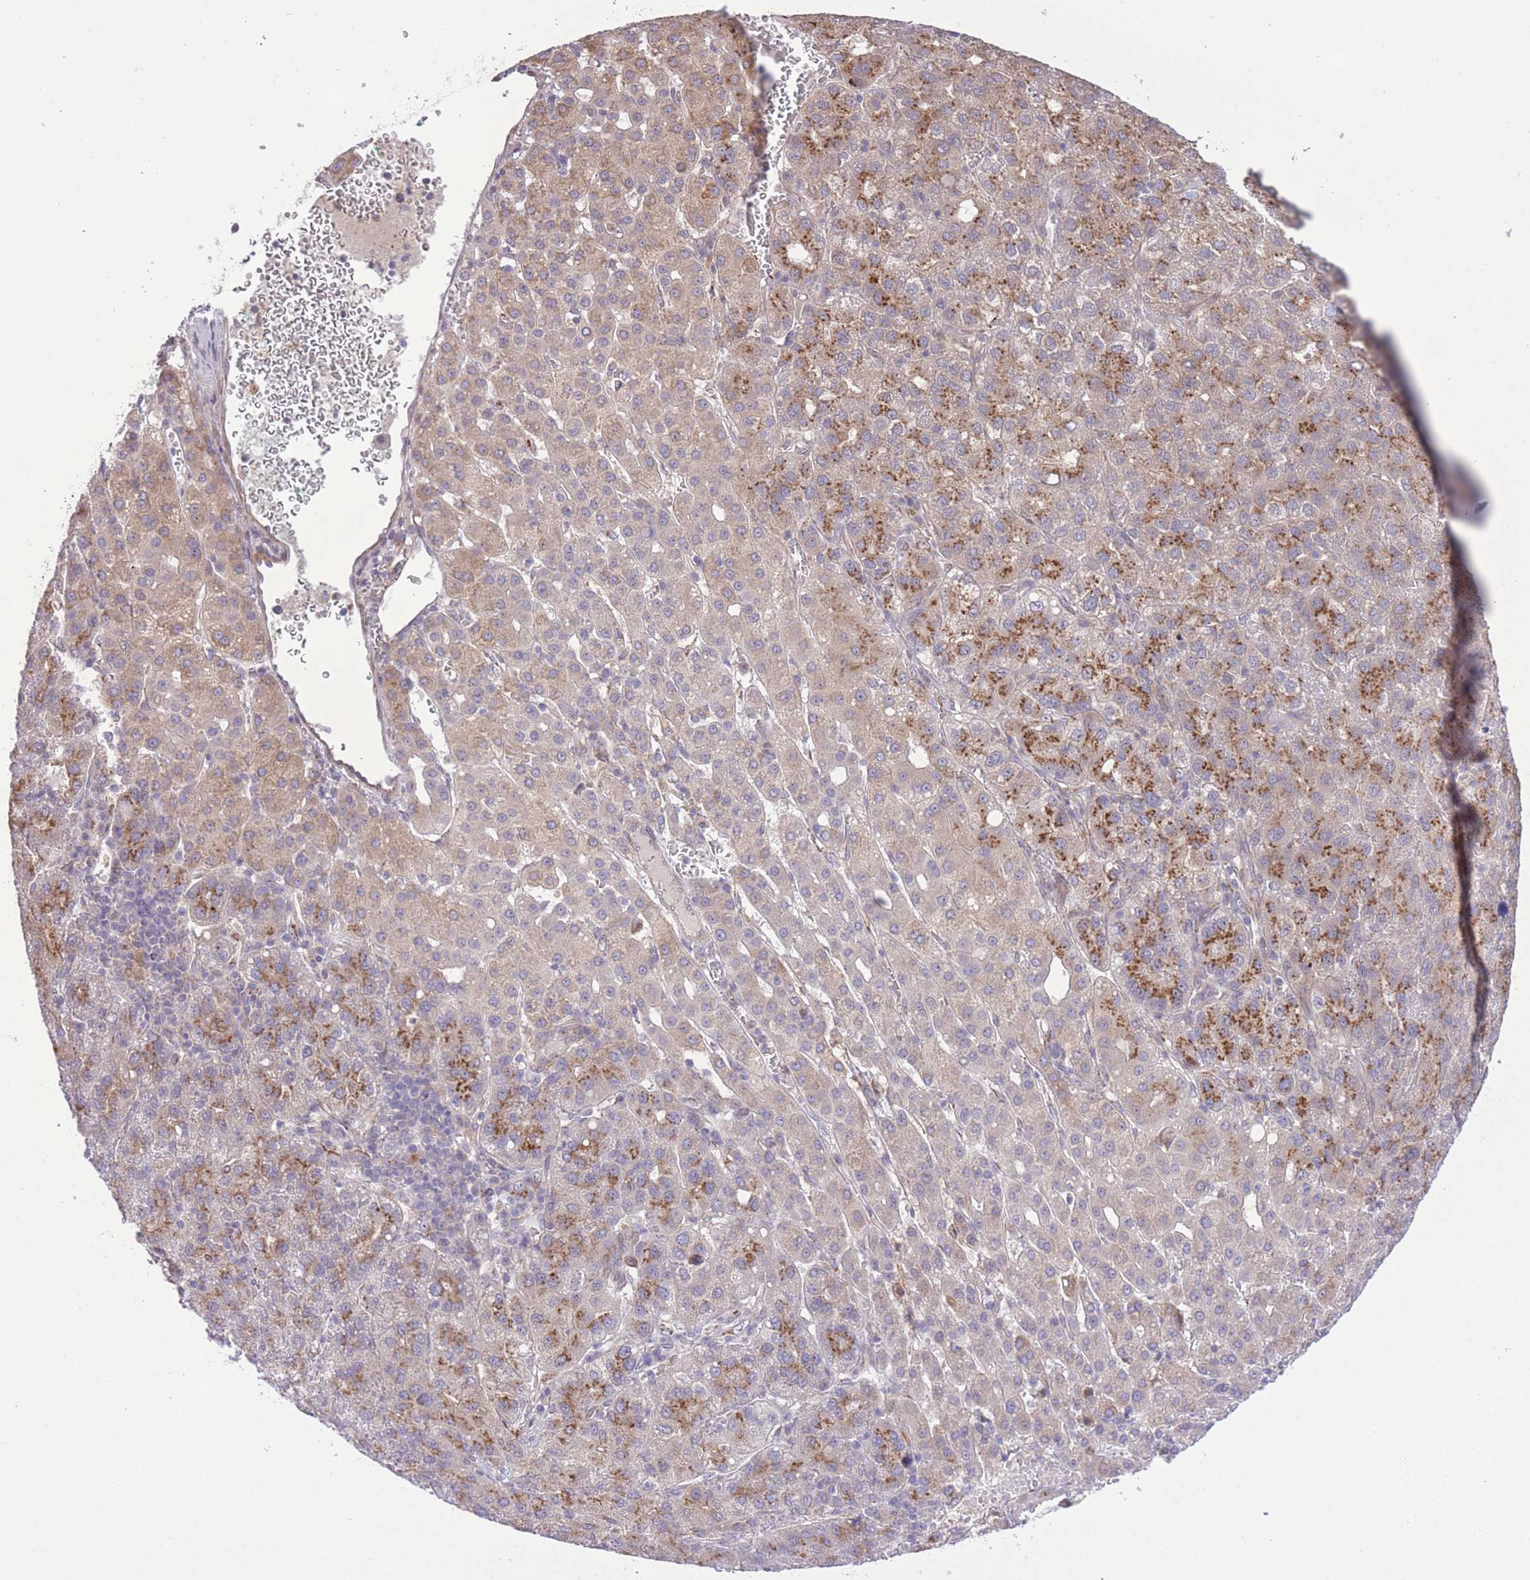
{"staining": {"intensity": "moderate", "quantity": "25%-75%", "location": "cytoplasmic/membranous"}, "tissue": "liver cancer", "cell_type": "Tumor cells", "image_type": "cancer", "snomed": [{"axis": "morphology", "description": "Carcinoma, Hepatocellular, NOS"}, {"axis": "topography", "description": "Liver"}], "caption": "Immunohistochemistry (DAB) staining of human hepatocellular carcinoma (liver) demonstrates moderate cytoplasmic/membranous protein expression in approximately 25%-75% of tumor cells. (DAB (3,3'-diaminobenzidine) IHC with brightfield microscopy, high magnification).", "gene": "ZBED5", "patient": {"sex": "male", "age": 65}}